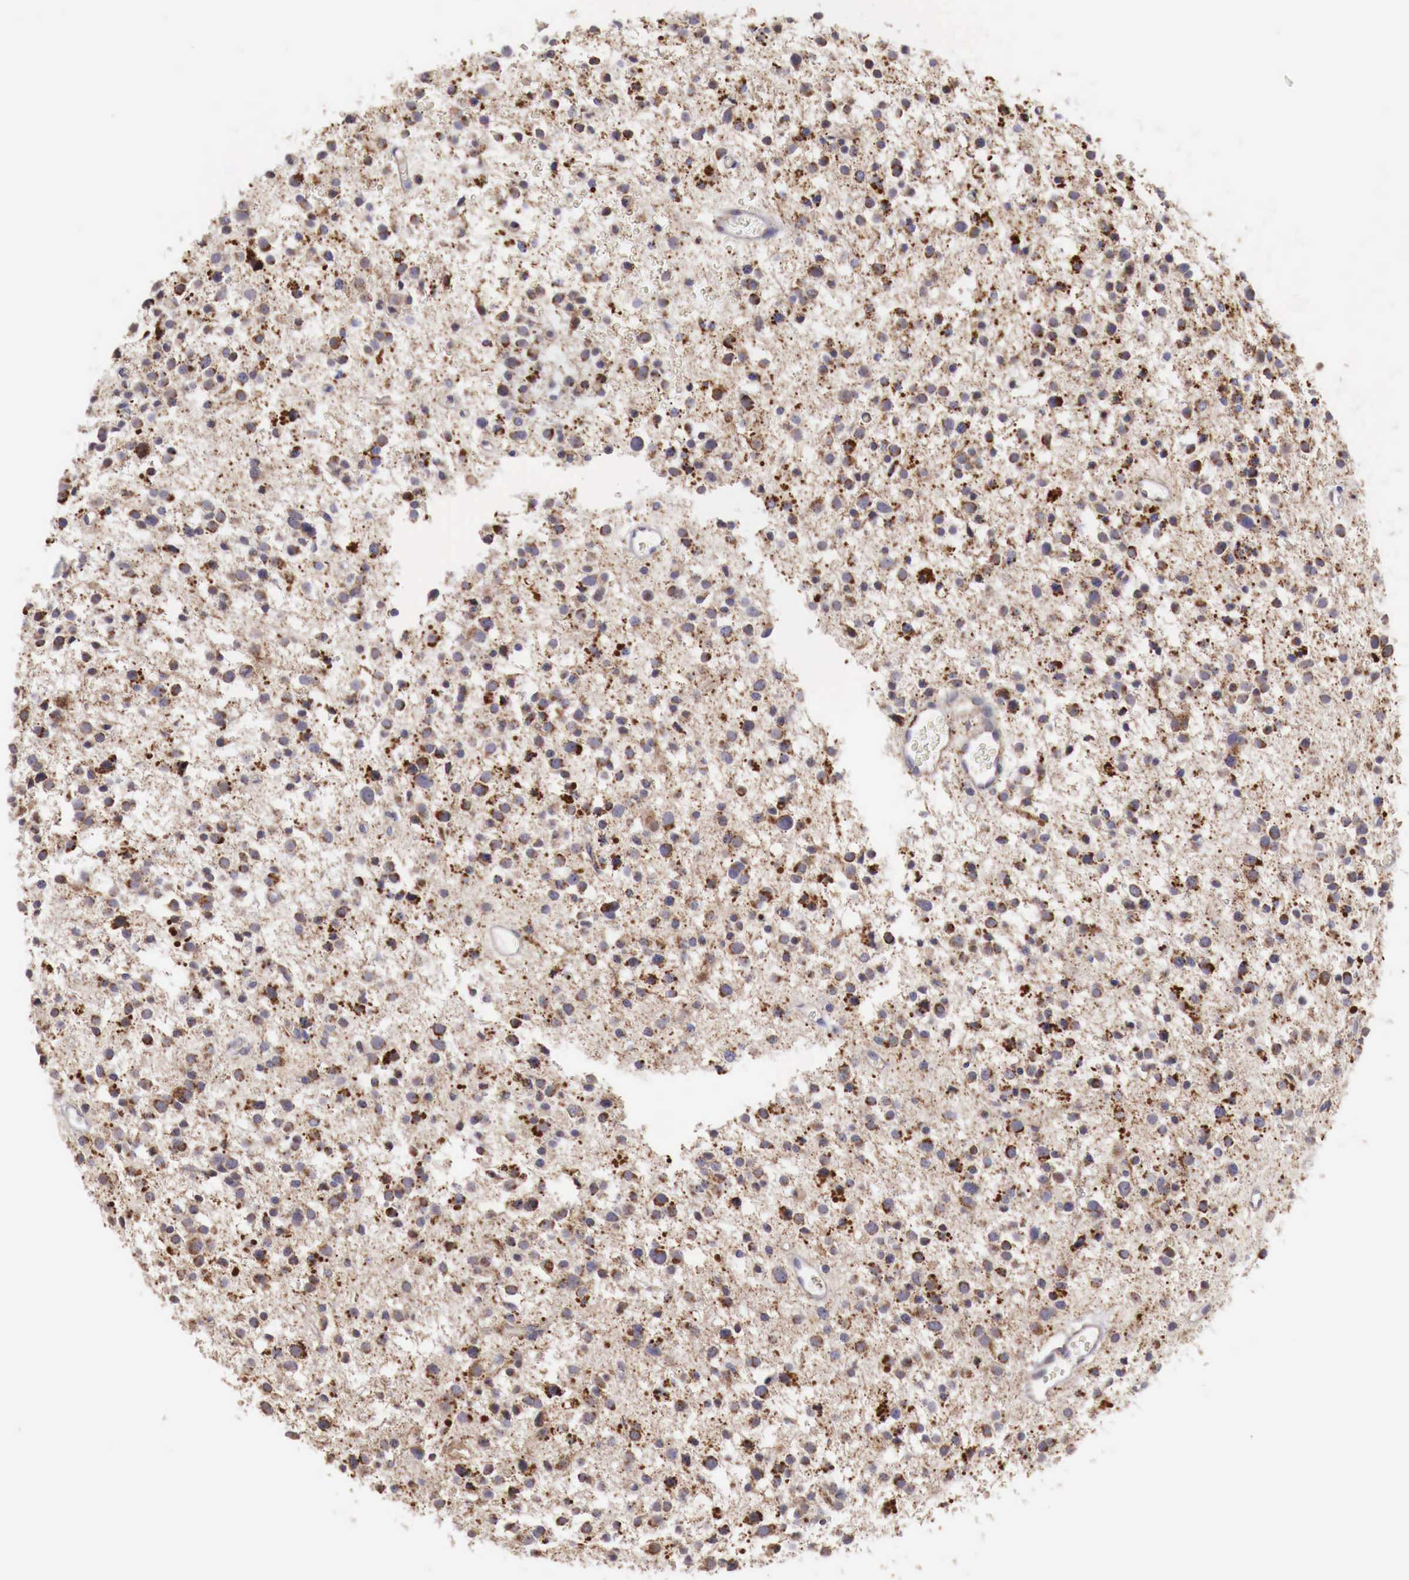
{"staining": {"intensity": "weak", "quantity": ">75%", "location": "cytoplasmic/membranous"}, "tissue": "glioma", "cell_type": "Tumor cells", "image_type": "cancer", "snomed": [{"axis": "morphology", "description": "Glioma, malignant, Low grade"}, {"axis": "topography", "description": "Brain"}], "caption": "Malignant low-grade glioma stained with IHC shows weak cytoplasmic/membranous expression in about >75% of tumor cells. (DAB IHC with brightfield microscopy, high magnification).", "gene": "XPNPEP3", "patient": {"sex": "female", "age": 36}}